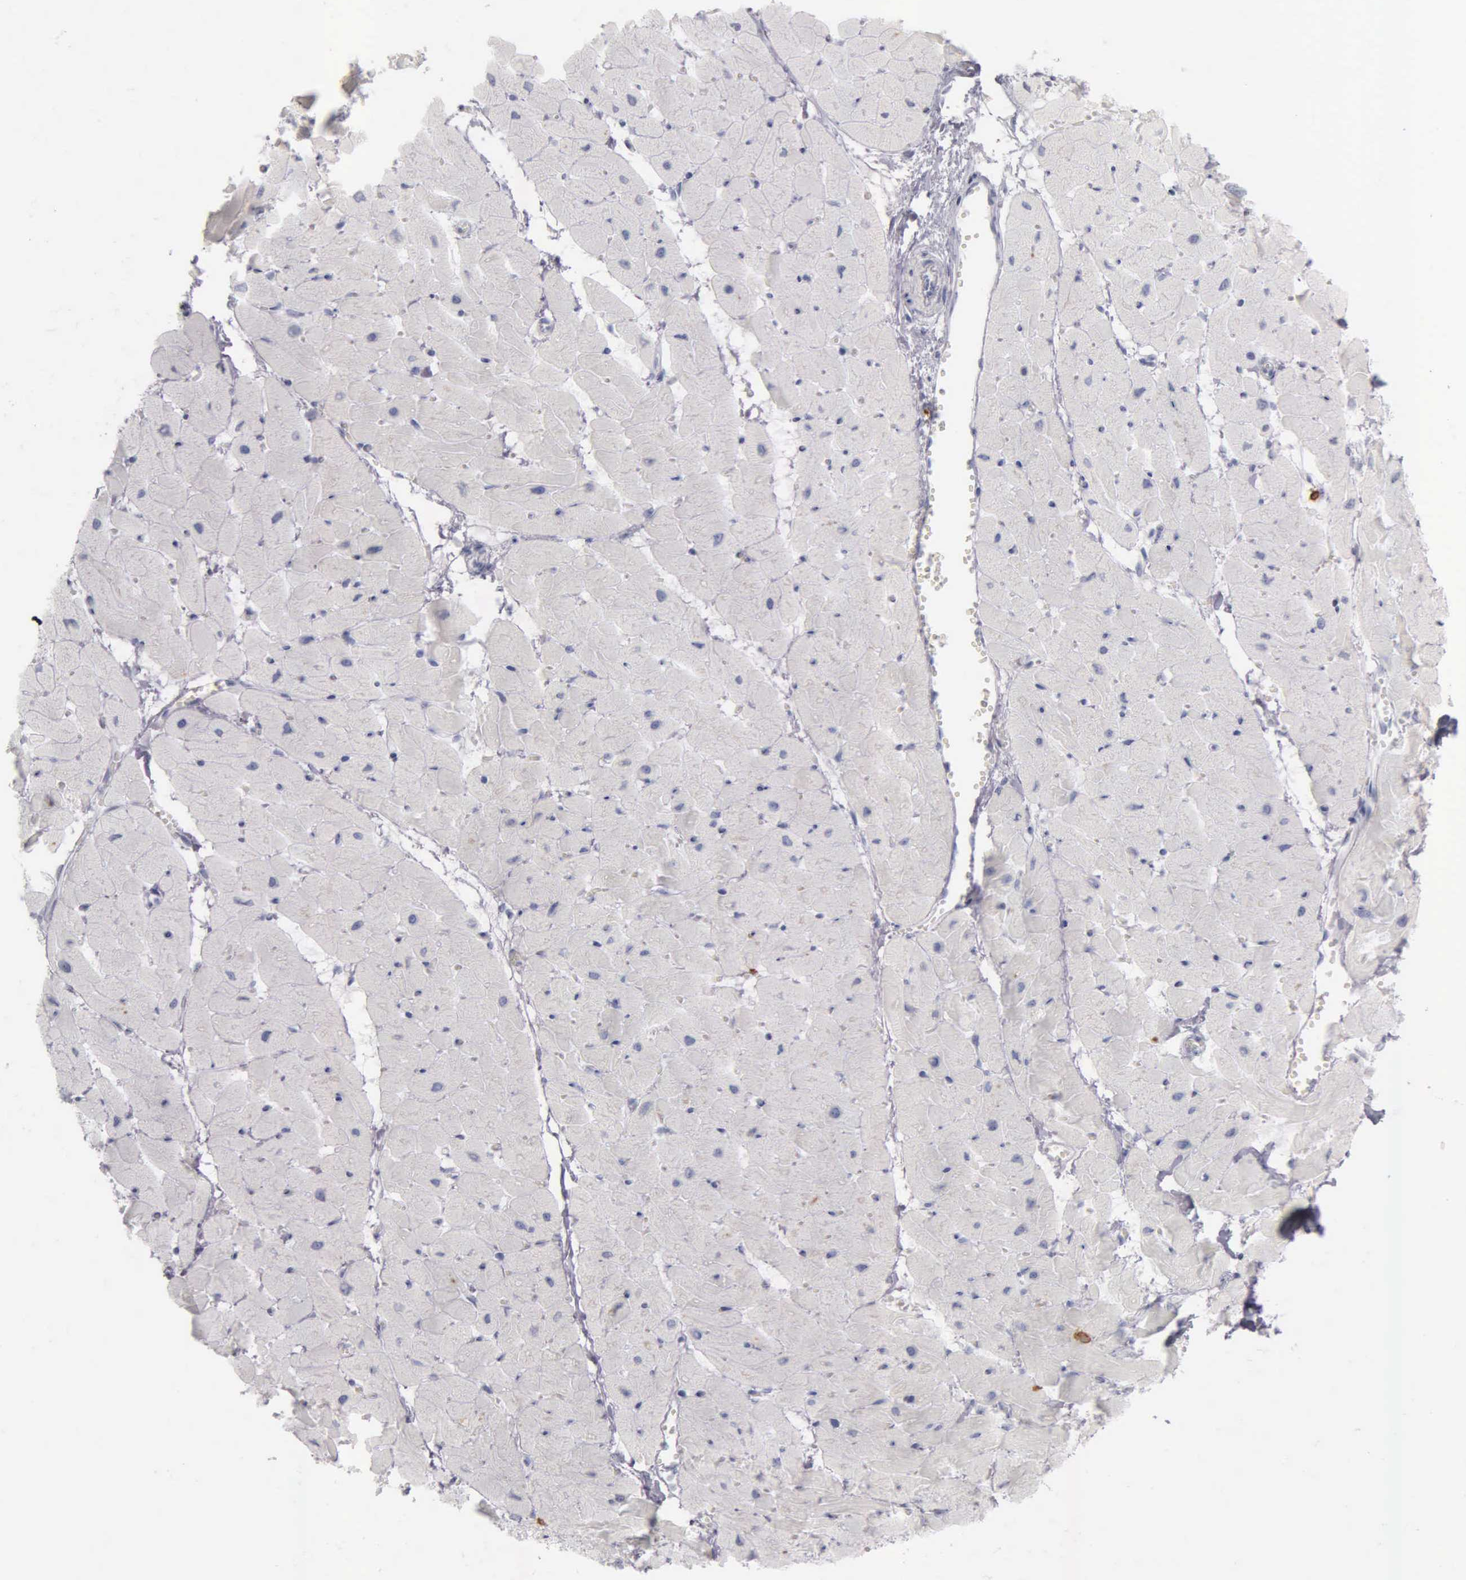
{"staining": {"intensity": "negative", "quantity": "none", "location": "none"}, "tissue": "heart muscle", "cell_type": "Cardiomyocytes", "image_type": "normal", "snomed": [{"axis": "morphology", "description": "Normal tissue, NOS"}, {"axis": "topography", "description": "Heart"}], "caption": "An immunohistochemistry micrograph of benign heart muscle is shown. There is no staining in cardiomyocytes of heart muscle. (Brightfield microscopy of DAB (3,3'-diaminobenzidine) IHC at high magnification).", "gene": "CD3E", "patient": {"sex": "female", "age": 19}}